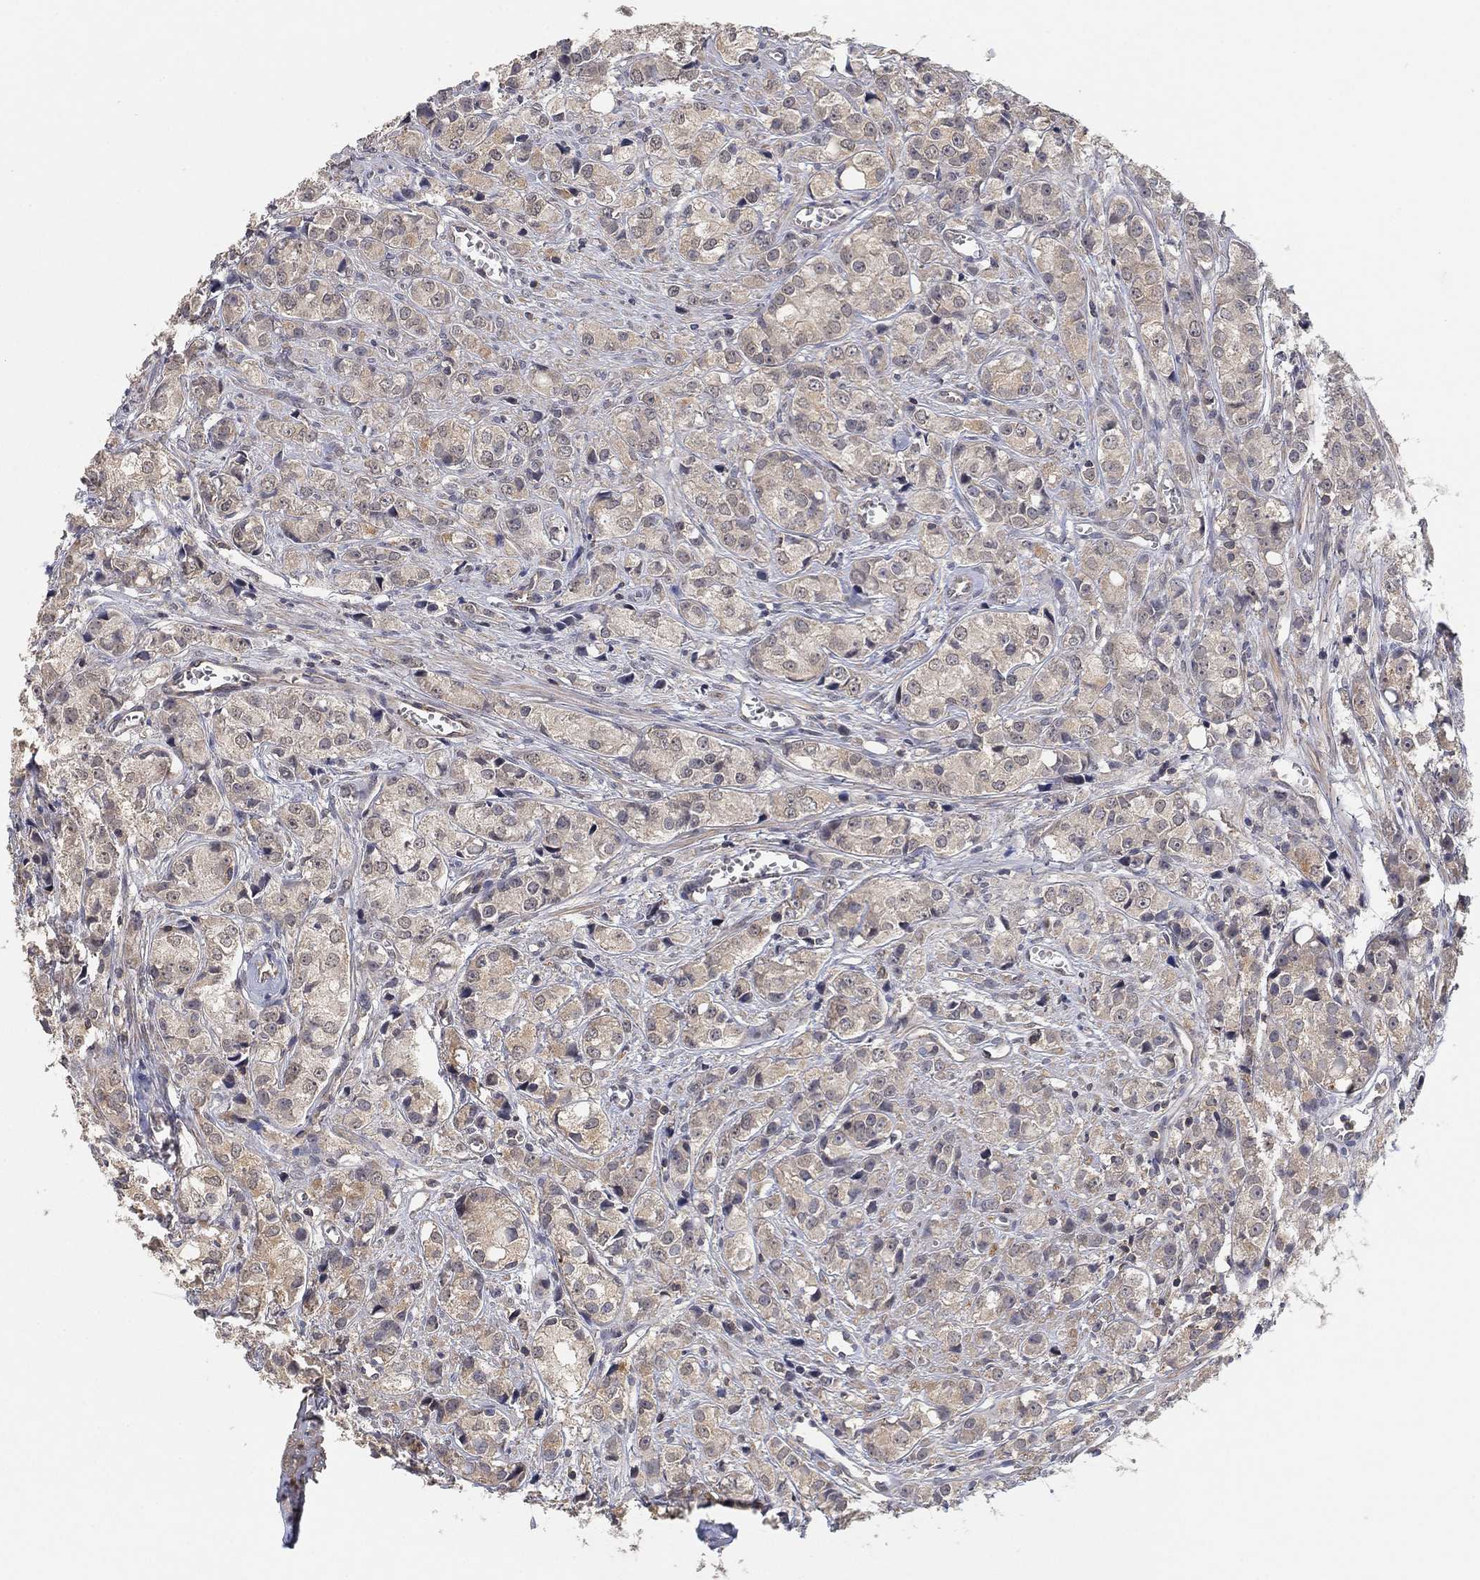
{"staining": {"intensity": "negative", "quantity": "none", "location": "none"}, "tissue": "prostate cancer", "cell_type": "Tumor cells", "image_type": "cancer", "snomed": [{"axis": "morphology", "description": "Adenocarcinoma, Medium grade"}, {"axis": "topography", "description": "Prostate"}], "caption": "This is a image of immunohistochemistry (IHC) staining of adenocarcinoma (medium-grade) (prostate), which shows no staining in tumor cells.", "gene": "CCDC43", "patient": {"sex": "male", "age": 74}}